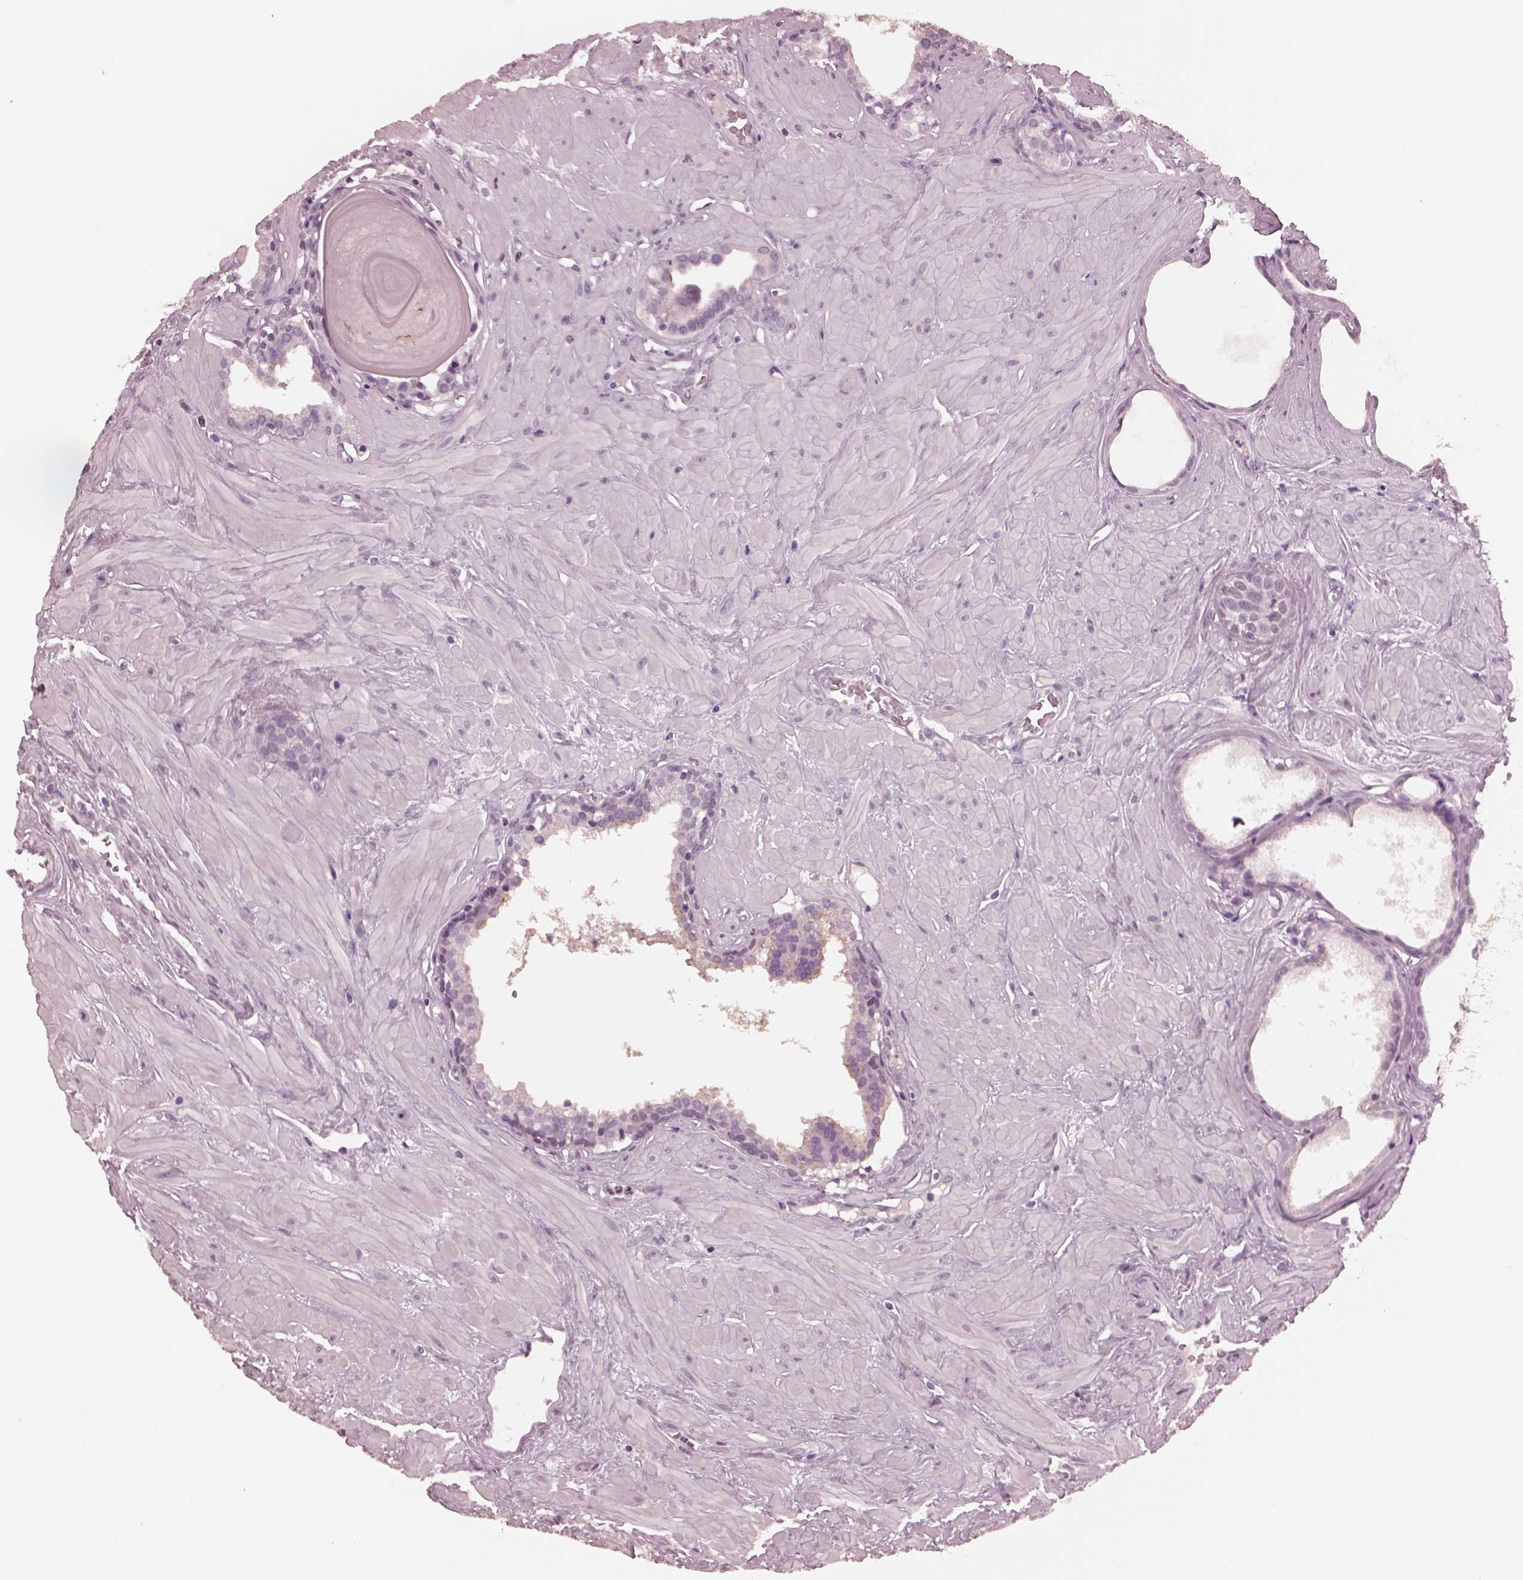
{"staining": {"intensity": "negative", "quantity": "none", "location": "none"}, "tissue": "prostate", "cell_type": "Glandular cells", "image_type": "normal", "snomed": [{"axis": "morphology", "description": "Normal tissue, NOS"}, {"axis": "topography", "description": "Prostate"}], "caption": "High magnification brightfield microscopy of benign prostate stained with DAB (brown) and counterstained with hematoxylin (blue): glandular cells show no significant expression. (DAB (3,3'-diaminobenzidine) immunohistochemistry with hematoxylin counter stain).", "gene": "TSKS", "patient": {"sex": "male", "age": 48}}